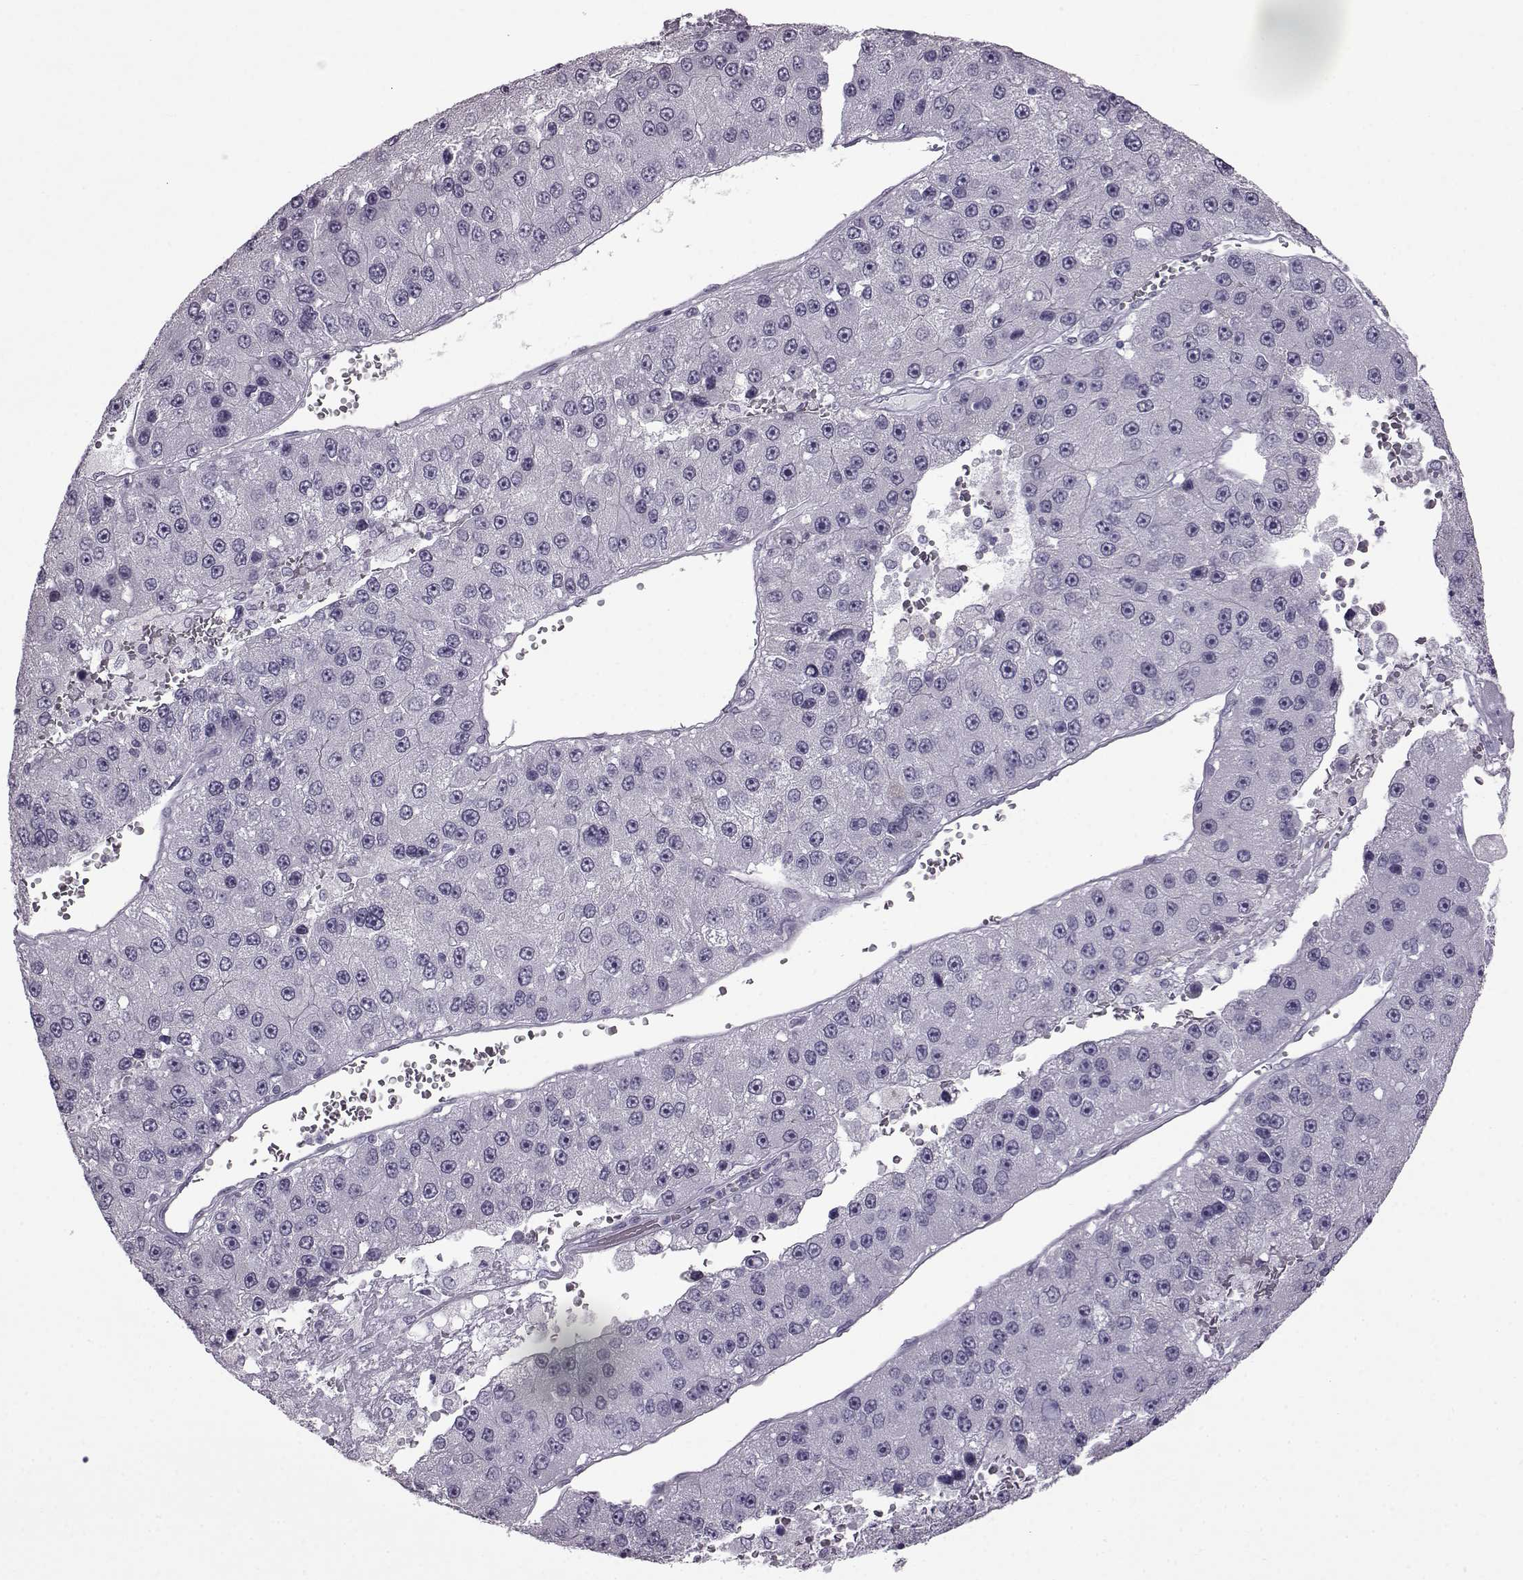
{"staining": {"intensity": "negative", "quantity": "none", "location": "none"}, "tissue": "liver cancer", "cell_type": "Tumor cells", "image_type": "cancer", "snomed": [{"axis": "morphology", "description": "Carcinoma, Hepatocellular, NOS"}, {"axis": "topography", "description": "Liver"}], "caption": "Liver cancer stained for a protein using IHC exhibits no positivity tumor cells.", "gene": "SLC28A2", "patient": {"sex": "female", "age": 73}}